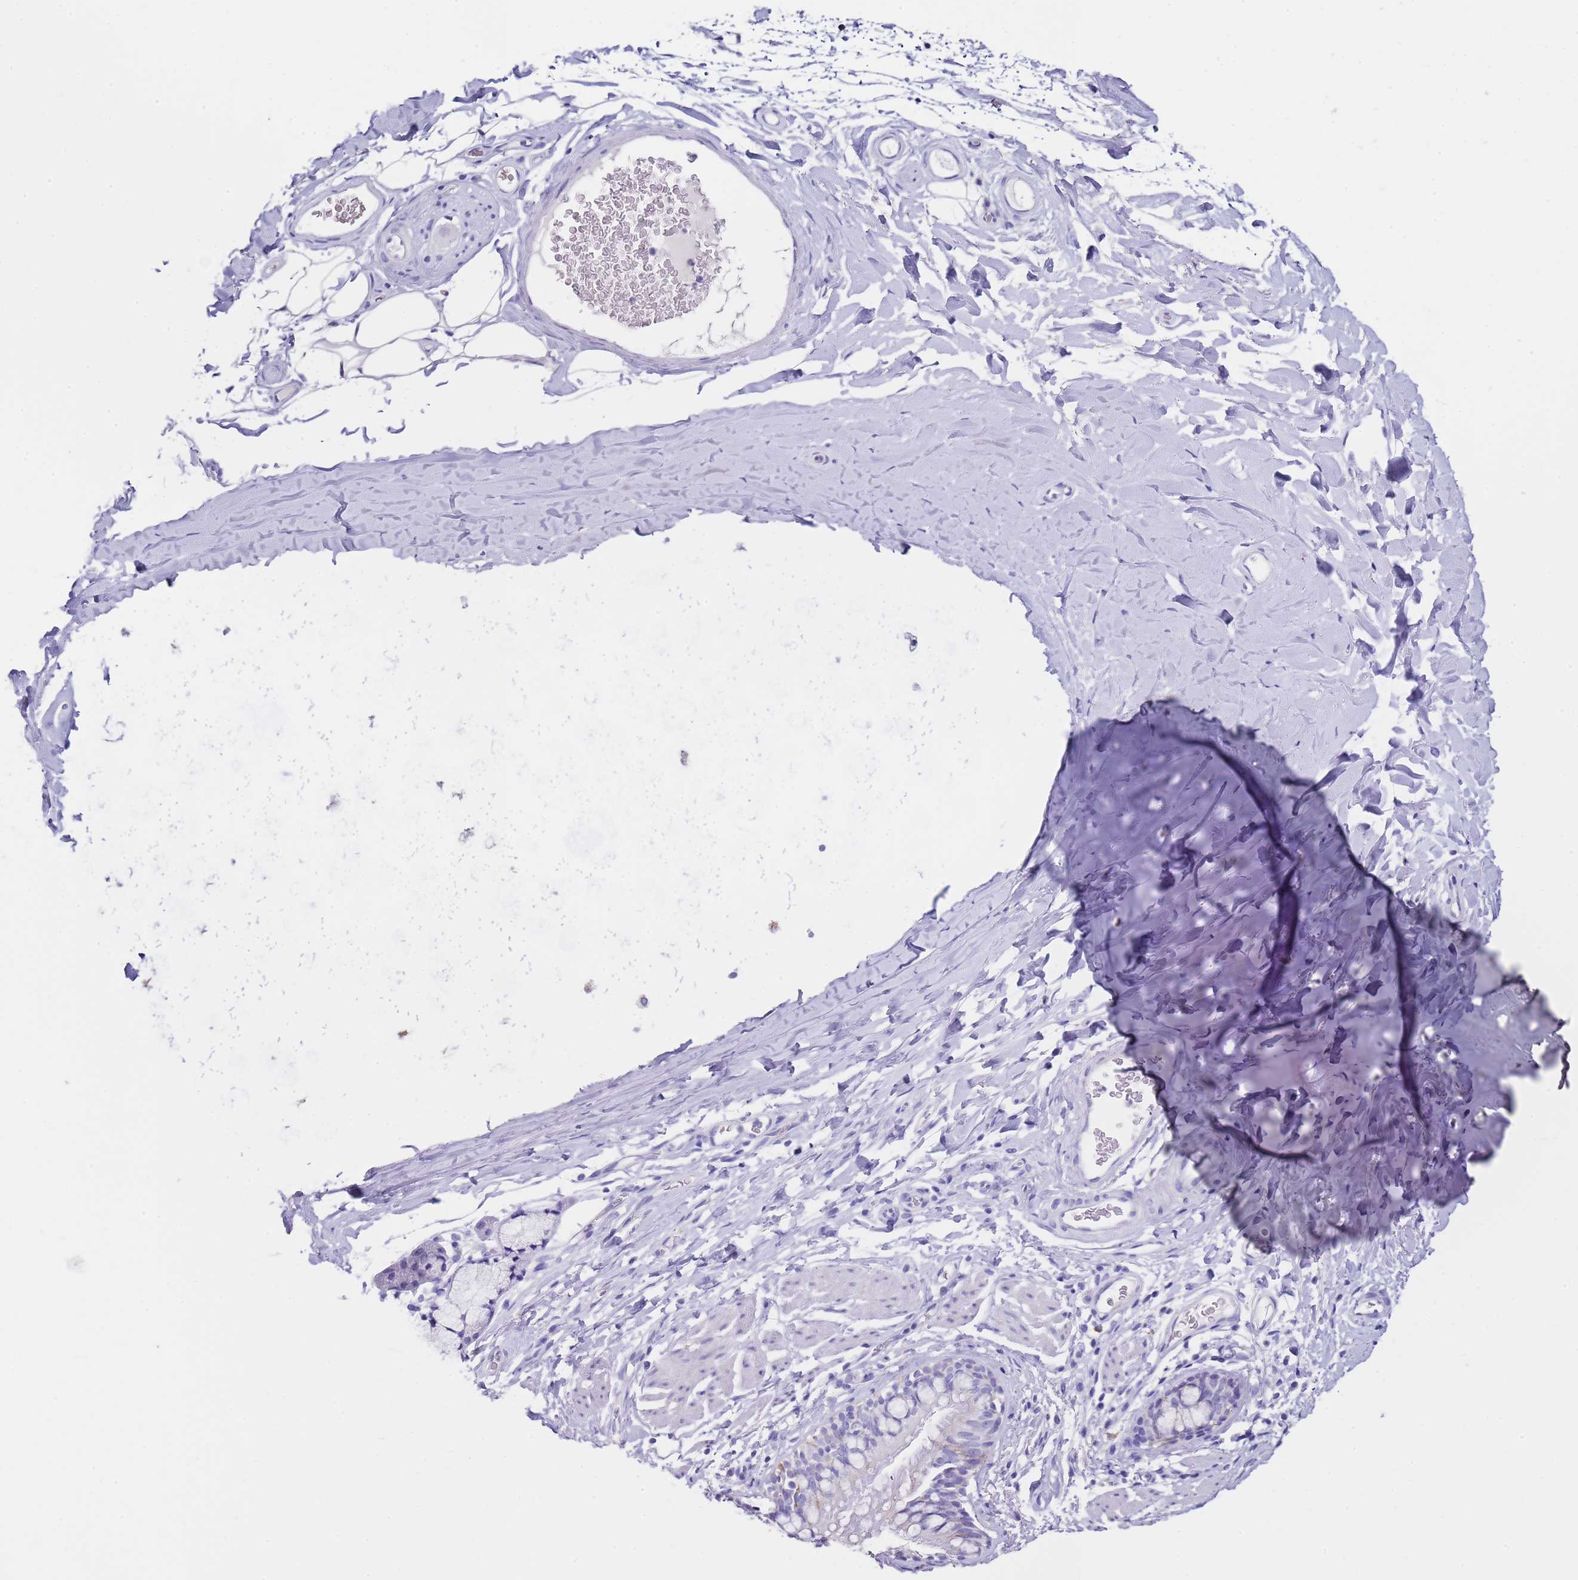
{"staining": {"intensity": "negative", "quantity": "none", "location": "none"}, "tissue": "bronchus", "cell_type": "Respiratory epithelial cells", "image_type": "normal", "snomed": [{"axis": "morphology", "description": "Normal tissue, NOS"}, {"axis": "topography", "description": "Cartilage tissue"}, {"axis": "topography", "description": "Bronchus"}], "caption": "The immunohistochemistry micrograph has no significant staining in respiratory epithelial cells of bronchus.", "gene": "PTBP2", "patient": {"sex": "female", "age": 36}}